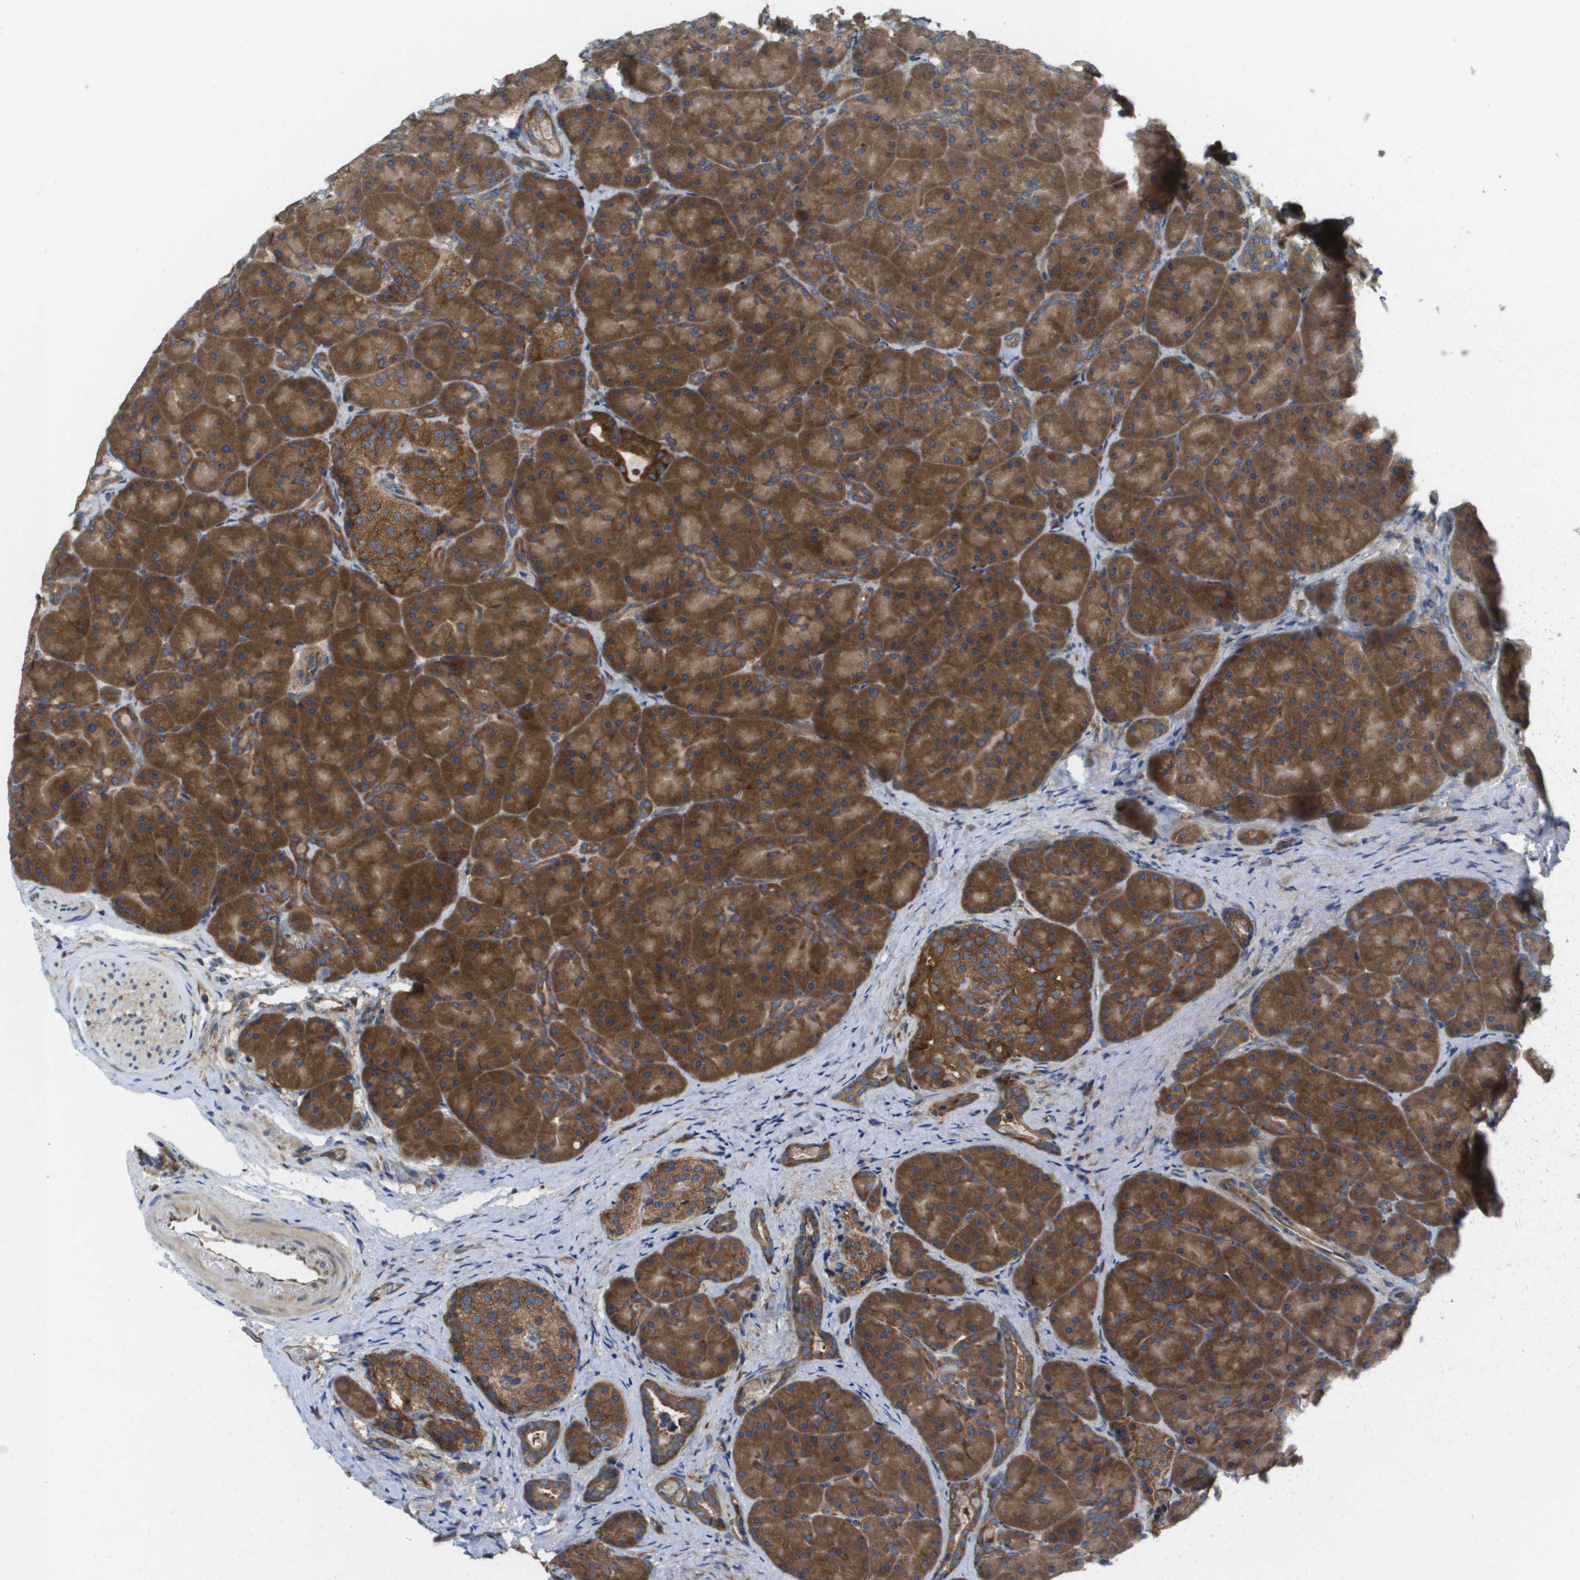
{"staining": {"intensity": "strong", "quantity": ">75%", "location": "cytoplasmic/membranous"}, "tissue": "pancreas", "cell_type": "Exocrine glandular cells", "image_type": "normal", "snomed": [{"axis": "morphology", "description": "Normal tissue, NOS"}, {"axis": "topography", "description": "Pancreas"}], "caption": "A histopathology image showing strong cytoplasmic/membranous staining in approximately >75% of exocrine glandular cells in normal pancreas, as visualized by brown immunohistochemical staining.", "gene": "EIF4G2", "patient": {"sex": "male", "age": 66}}